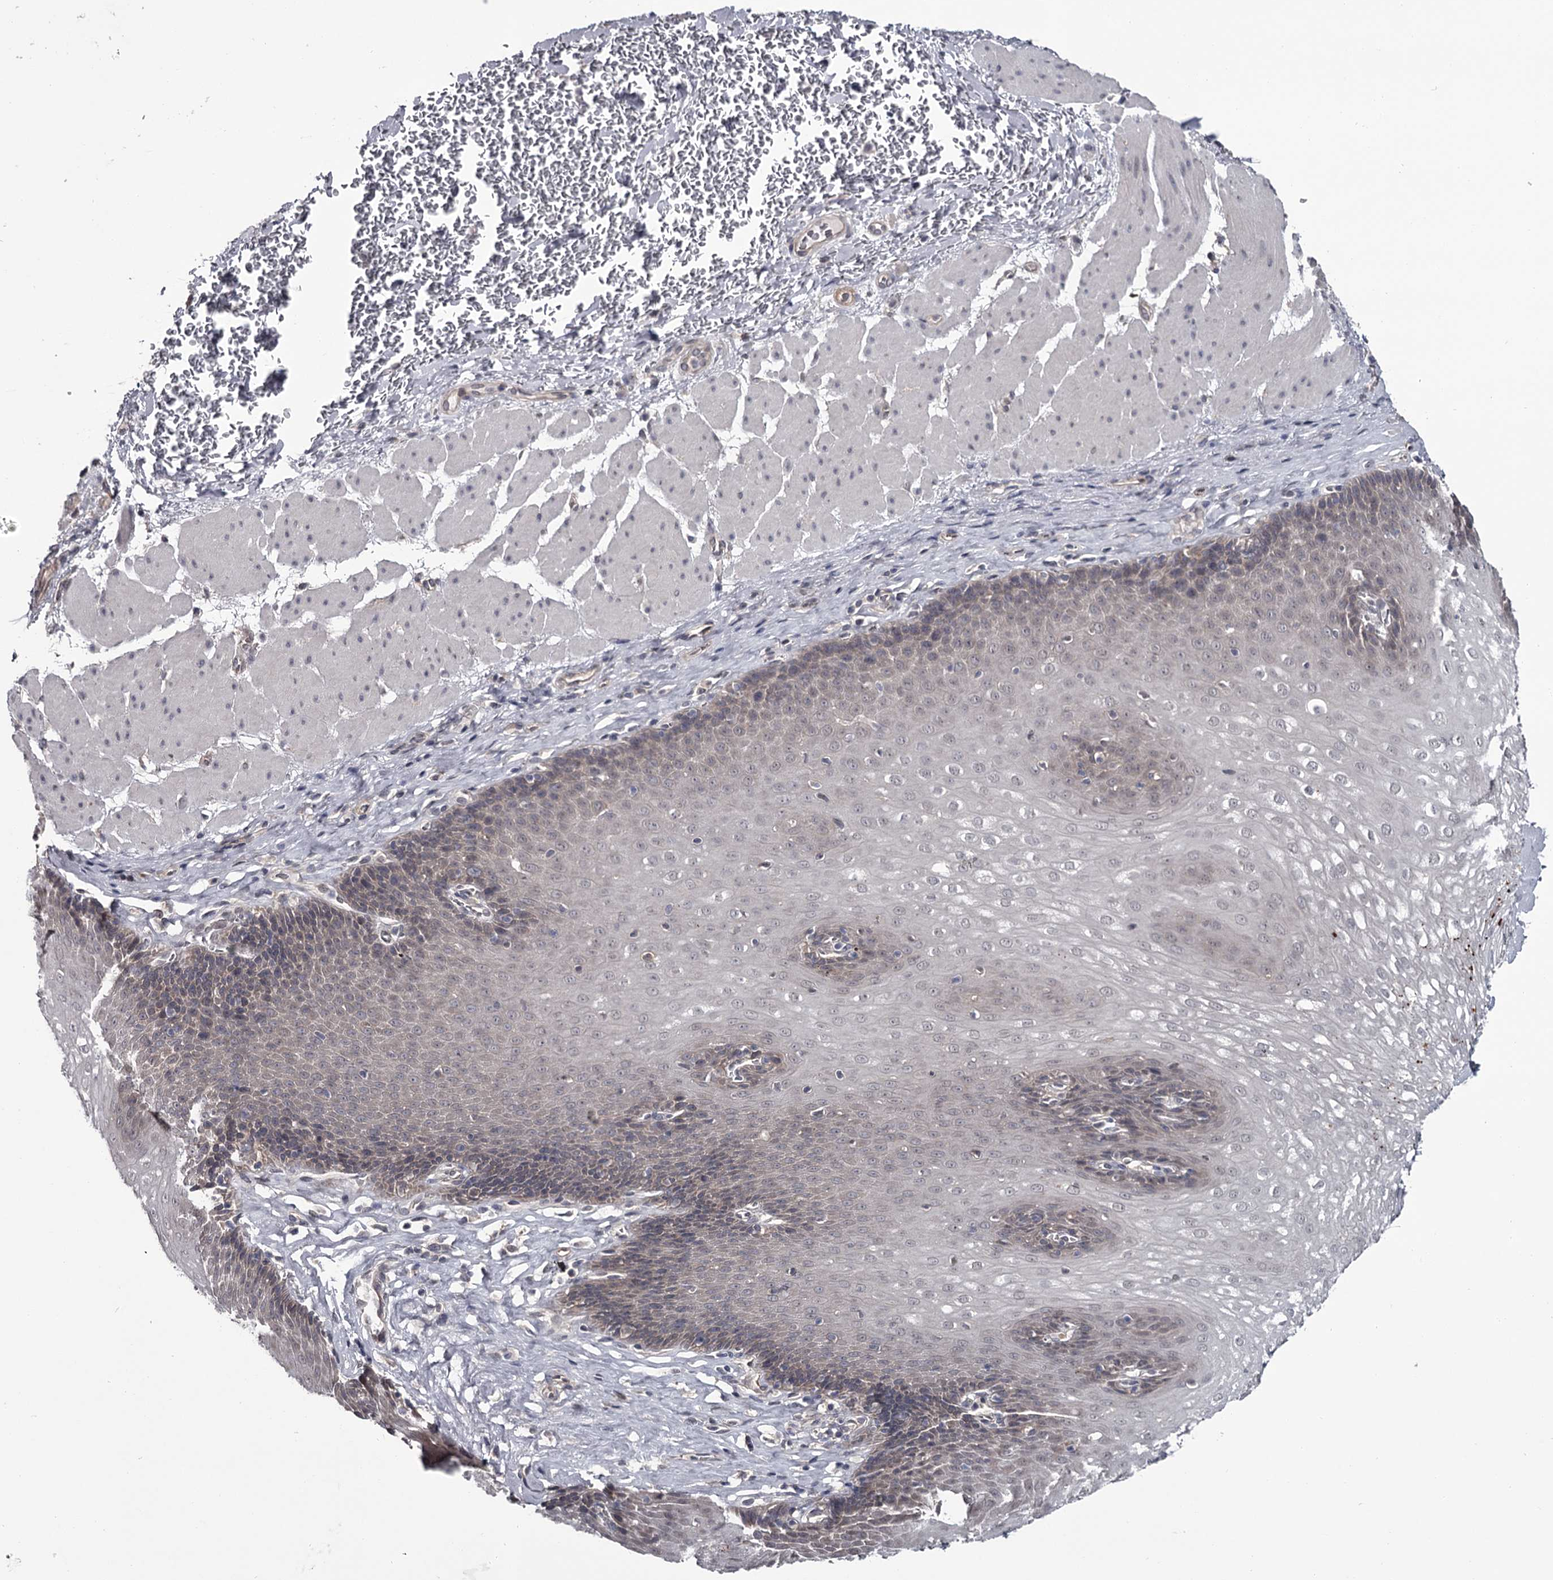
{"staining": {"intensity": "weak", "quantity": "<25%", "location": "nuclear"}, "tissue": "esophagus", "cell_type": "Squamous epithelial cells", "image_type": "normal", "snomed": [{"axis": "morphology", "description": "Normal tissue, NOS"}, {"axis": "topography", "description": "Esophagus"}], "caption": "Esophagus stained for a protein using immunohistochemistry displays no expression squamous epithelial cells.", "gene": "DAO", "patient": {"sex": "female", "age": 66}}